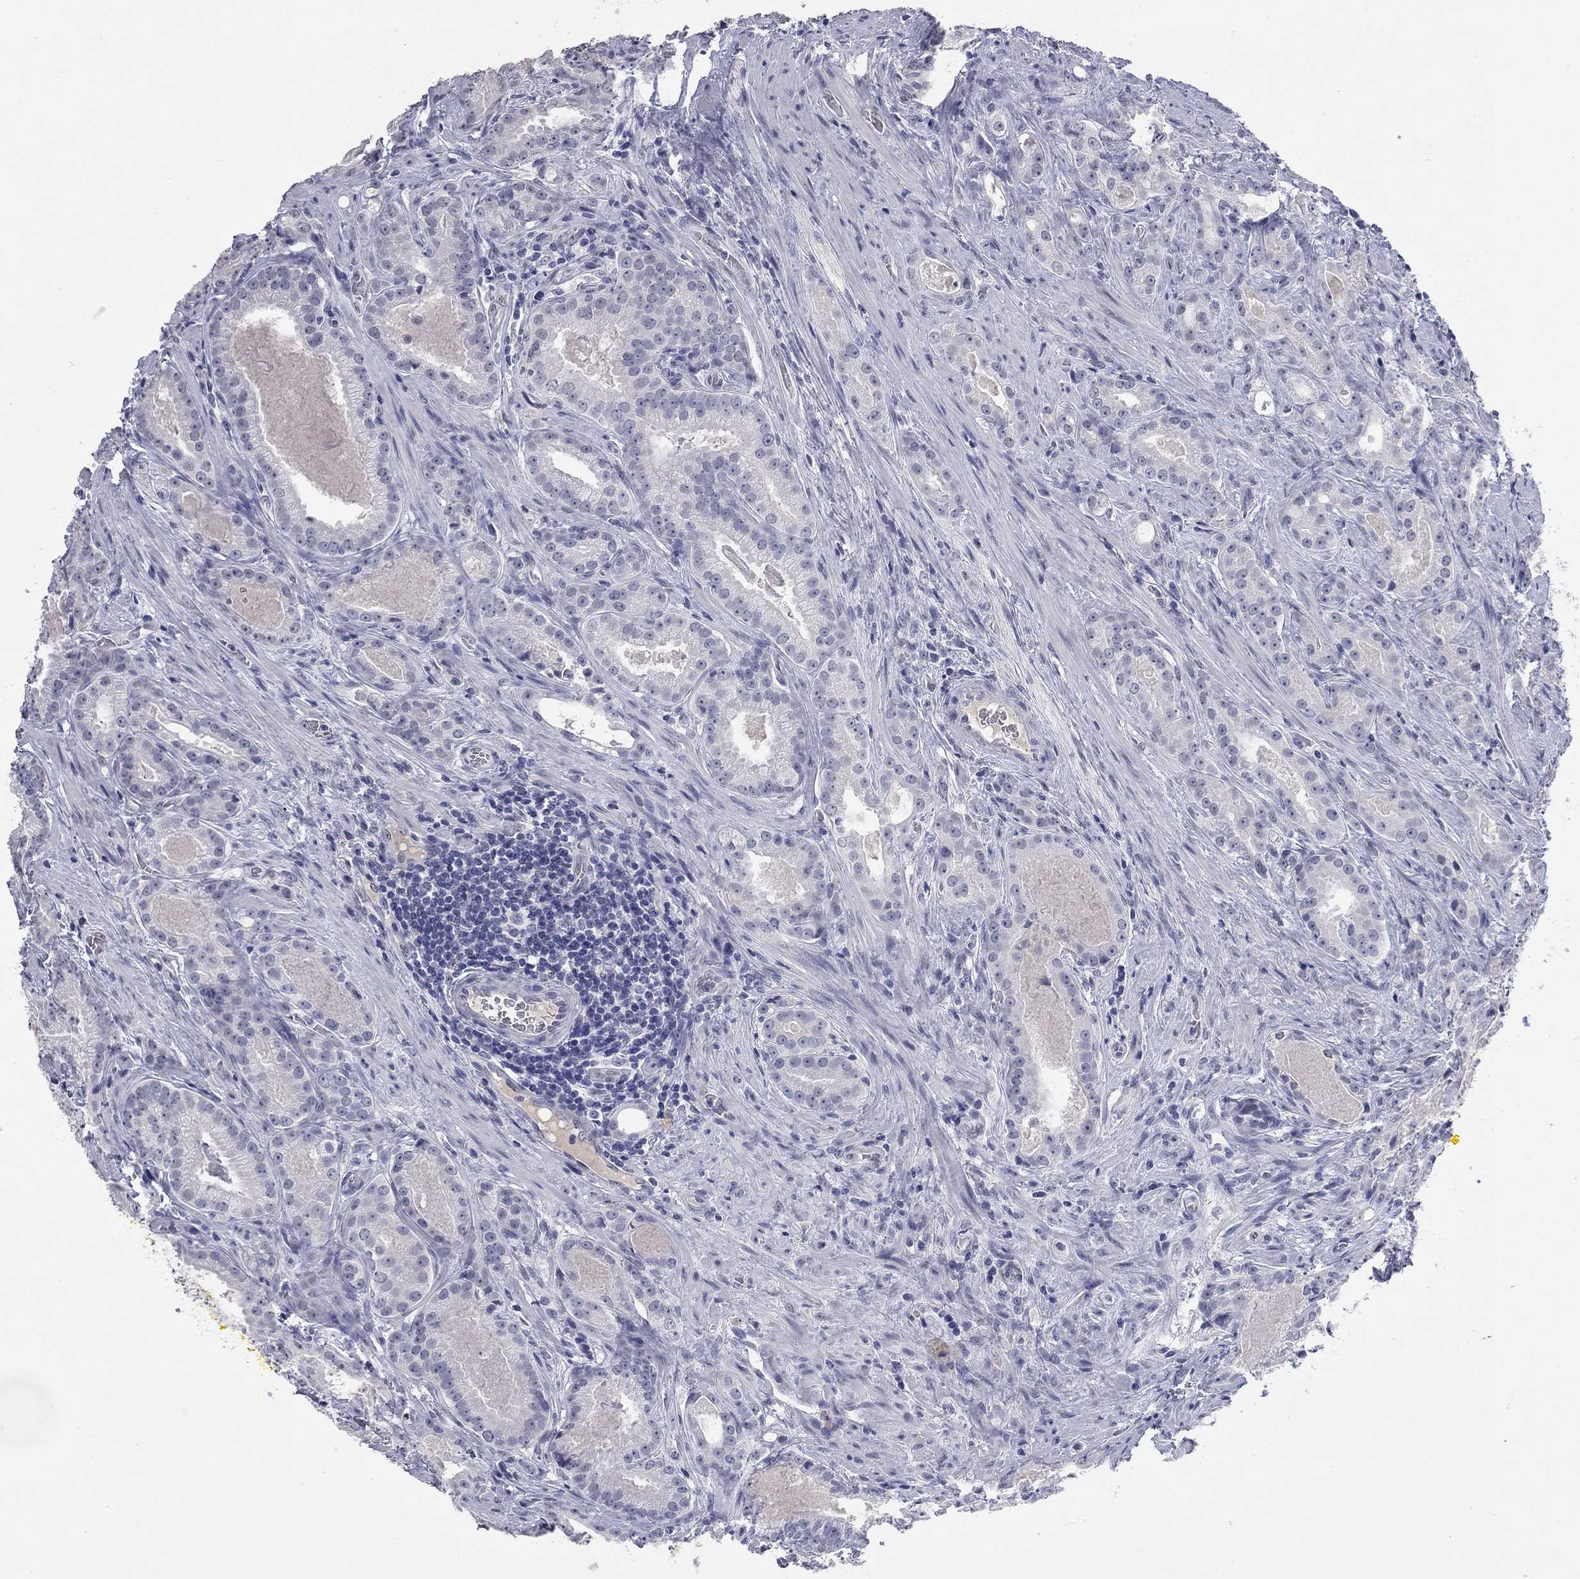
{"staining": {"intensity": "negative", "quantity": "none", "location": "none"}, "tissue": "prostate cancer", "cell_type": "Tumor cells", "image_type": "cancer", "snomed": [{"axis": "morphology", "description": "Adenocarcinoma, NOS"}, {"axis": "topography", "description": "Prostate"}], "caption": "This is a micrograph of immunohistochemistry (IHC) staining of prostate cancer, which shows no positivity in tumor cells.", "gene": "SLC51A", "patient": {"sex": "male", "age": 61}}